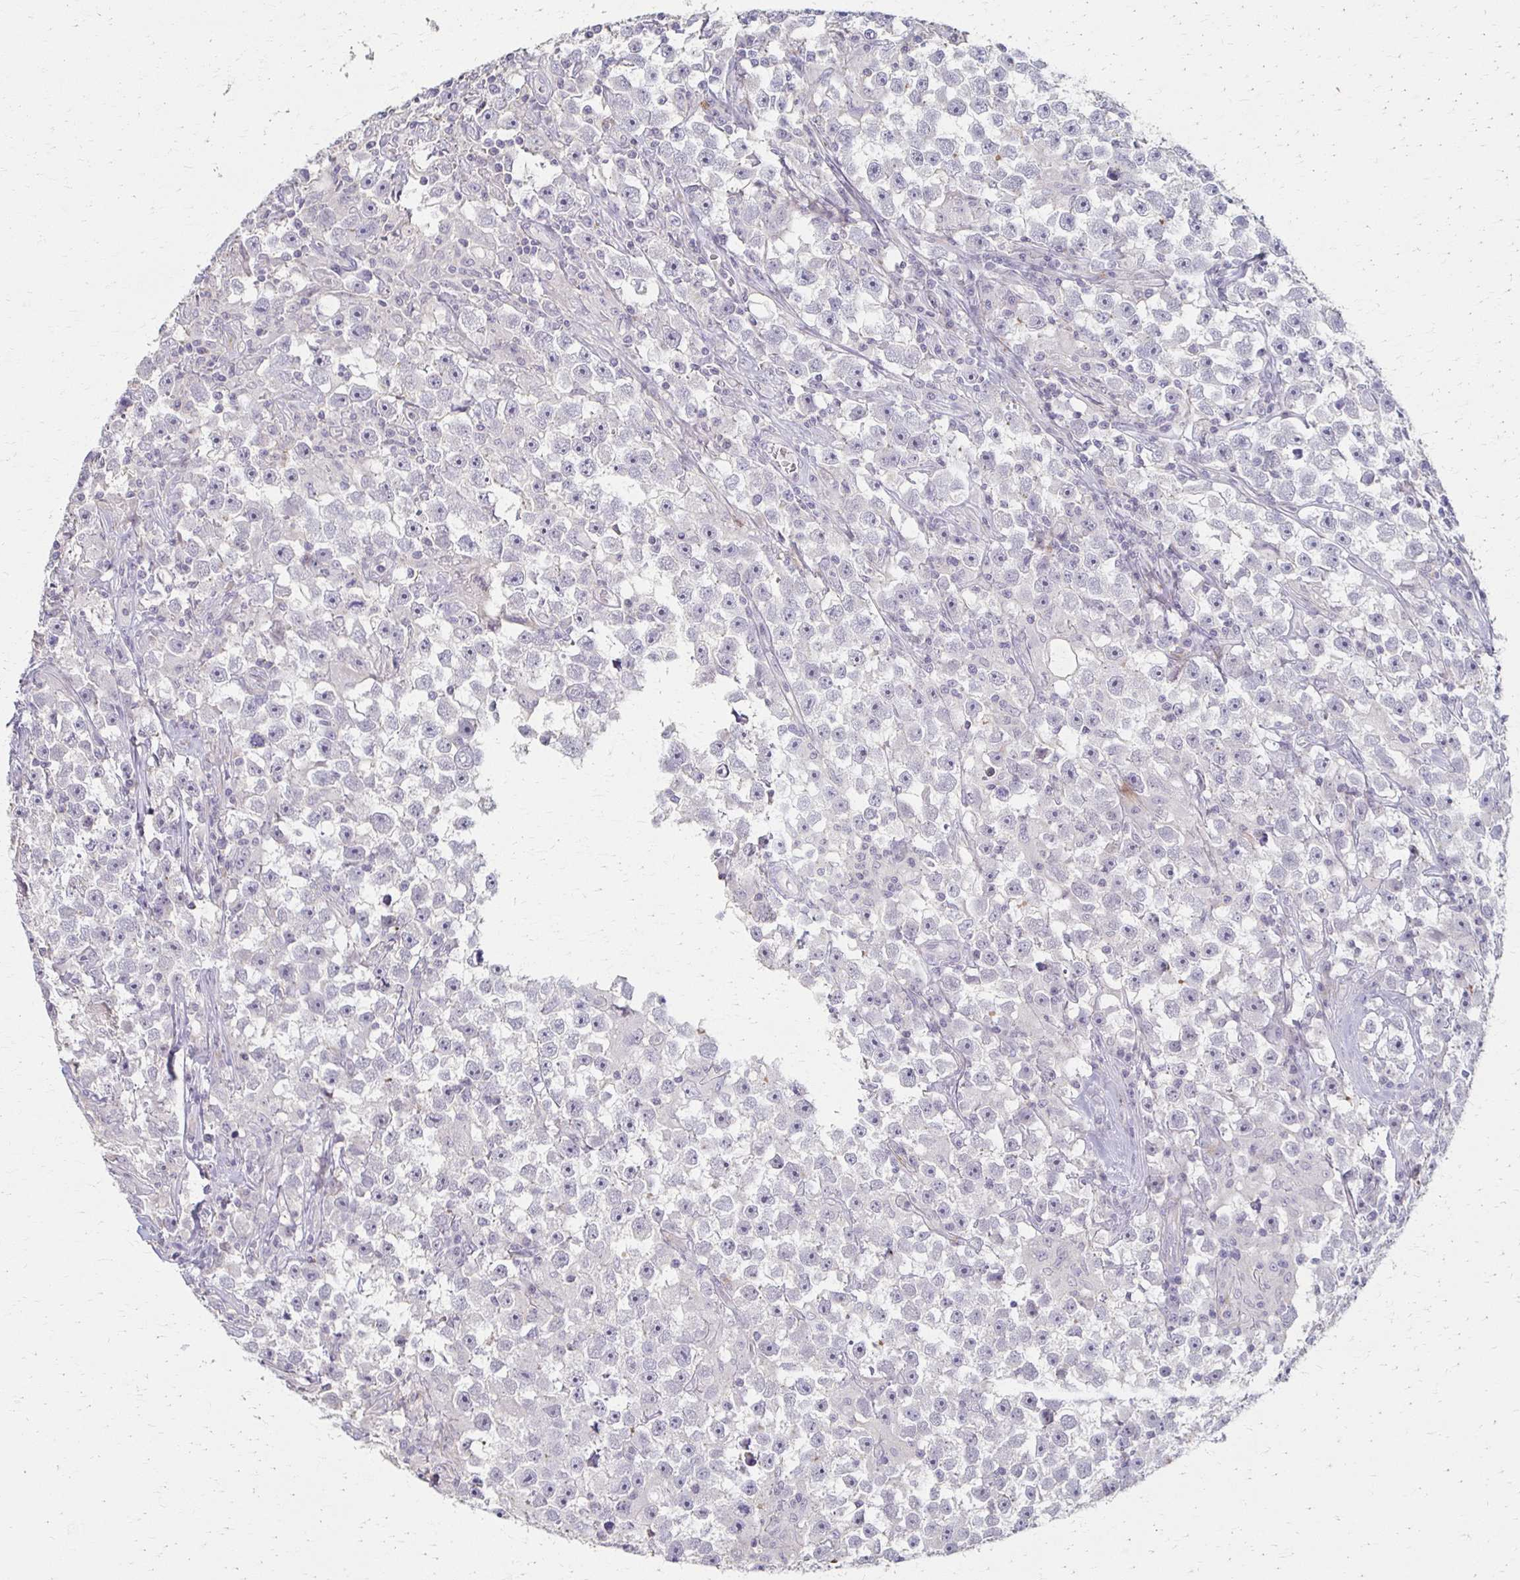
{"staining": {"intensity": "negative", "quantity": "none", "location": "none"}, "tissue": "testis cancer", "cell_type": "Tumor cells", "image_type": "cancer", "snomed": [{"axis": "morphology", "description": "Seminoma, NOS"}, {"axis": "topography", "description": "Testis"}], "caption": "Photomicrograph shows no protein staining in tumor cells of testis cancer tissue.", "gene": "FOXO4", "patient": {"sex": "male", "age": 33}}